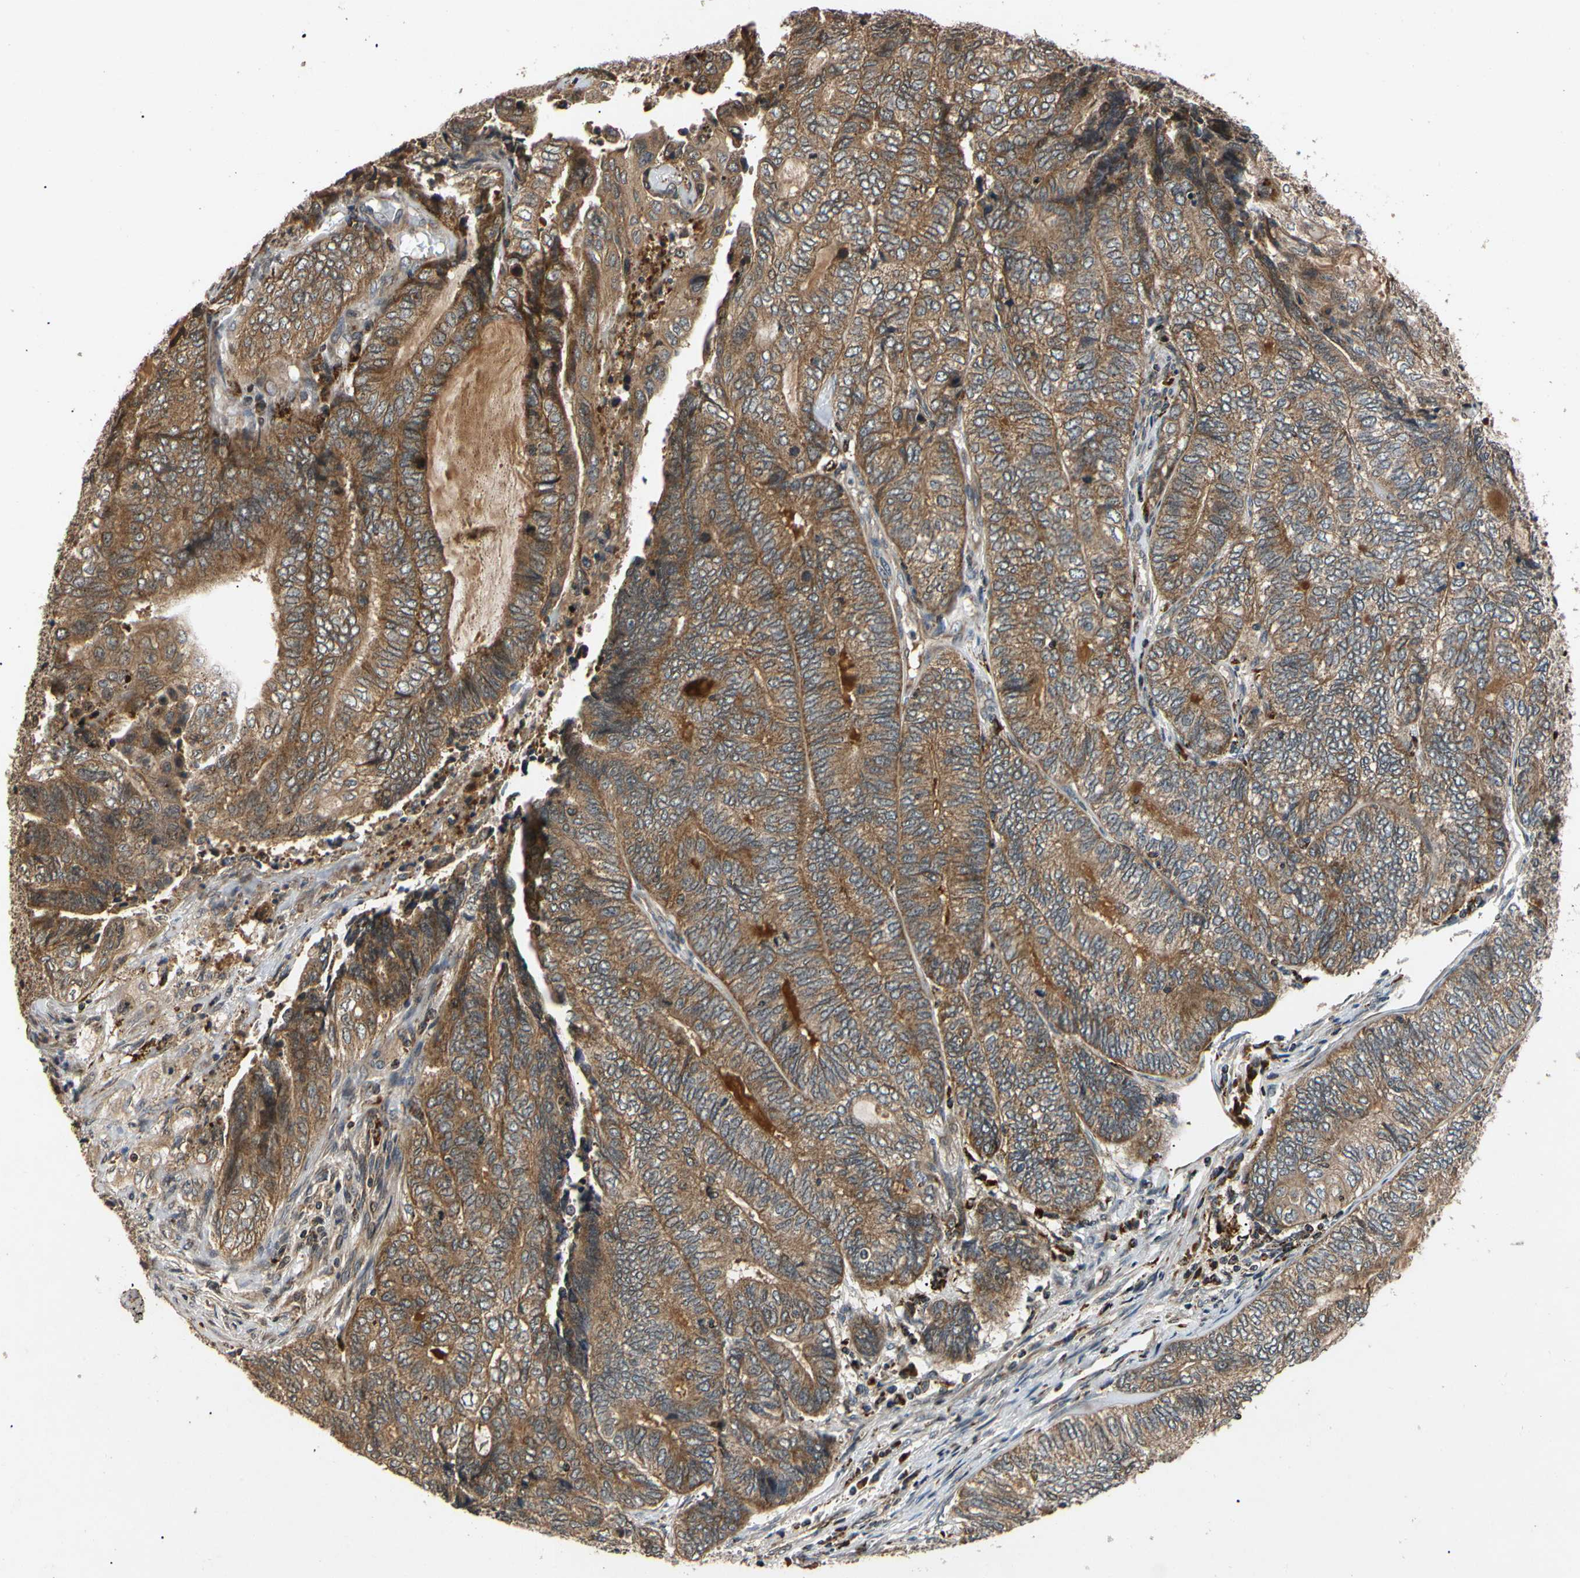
{"staining": {"intensity": "strong", "quantity": ">75%", "location": "cytoplasmic/membranous"}, "tissue": "endometrial cancer", "cell_type": "Tumor cells", "image_type": "cancer", "snomed": [{"axis": "morphology", "description": "Adenocarcinoma, NOS"}, {"axis": "topography", "description": "Uterus"}, {"axis": "topography", "description": "Endometrium"}], "caption": "A brown stain labels strong cytoplasmic/membranous staining of a protein in endometrial cancer (adenocarcinoma) tumor cells. Using DAB (brown) and hematoxylin (blue) stains, captured at high magnification using brightfield microscopy.", "gene": "MRPS22", "patient": {"sex": "female", "age": 70}}